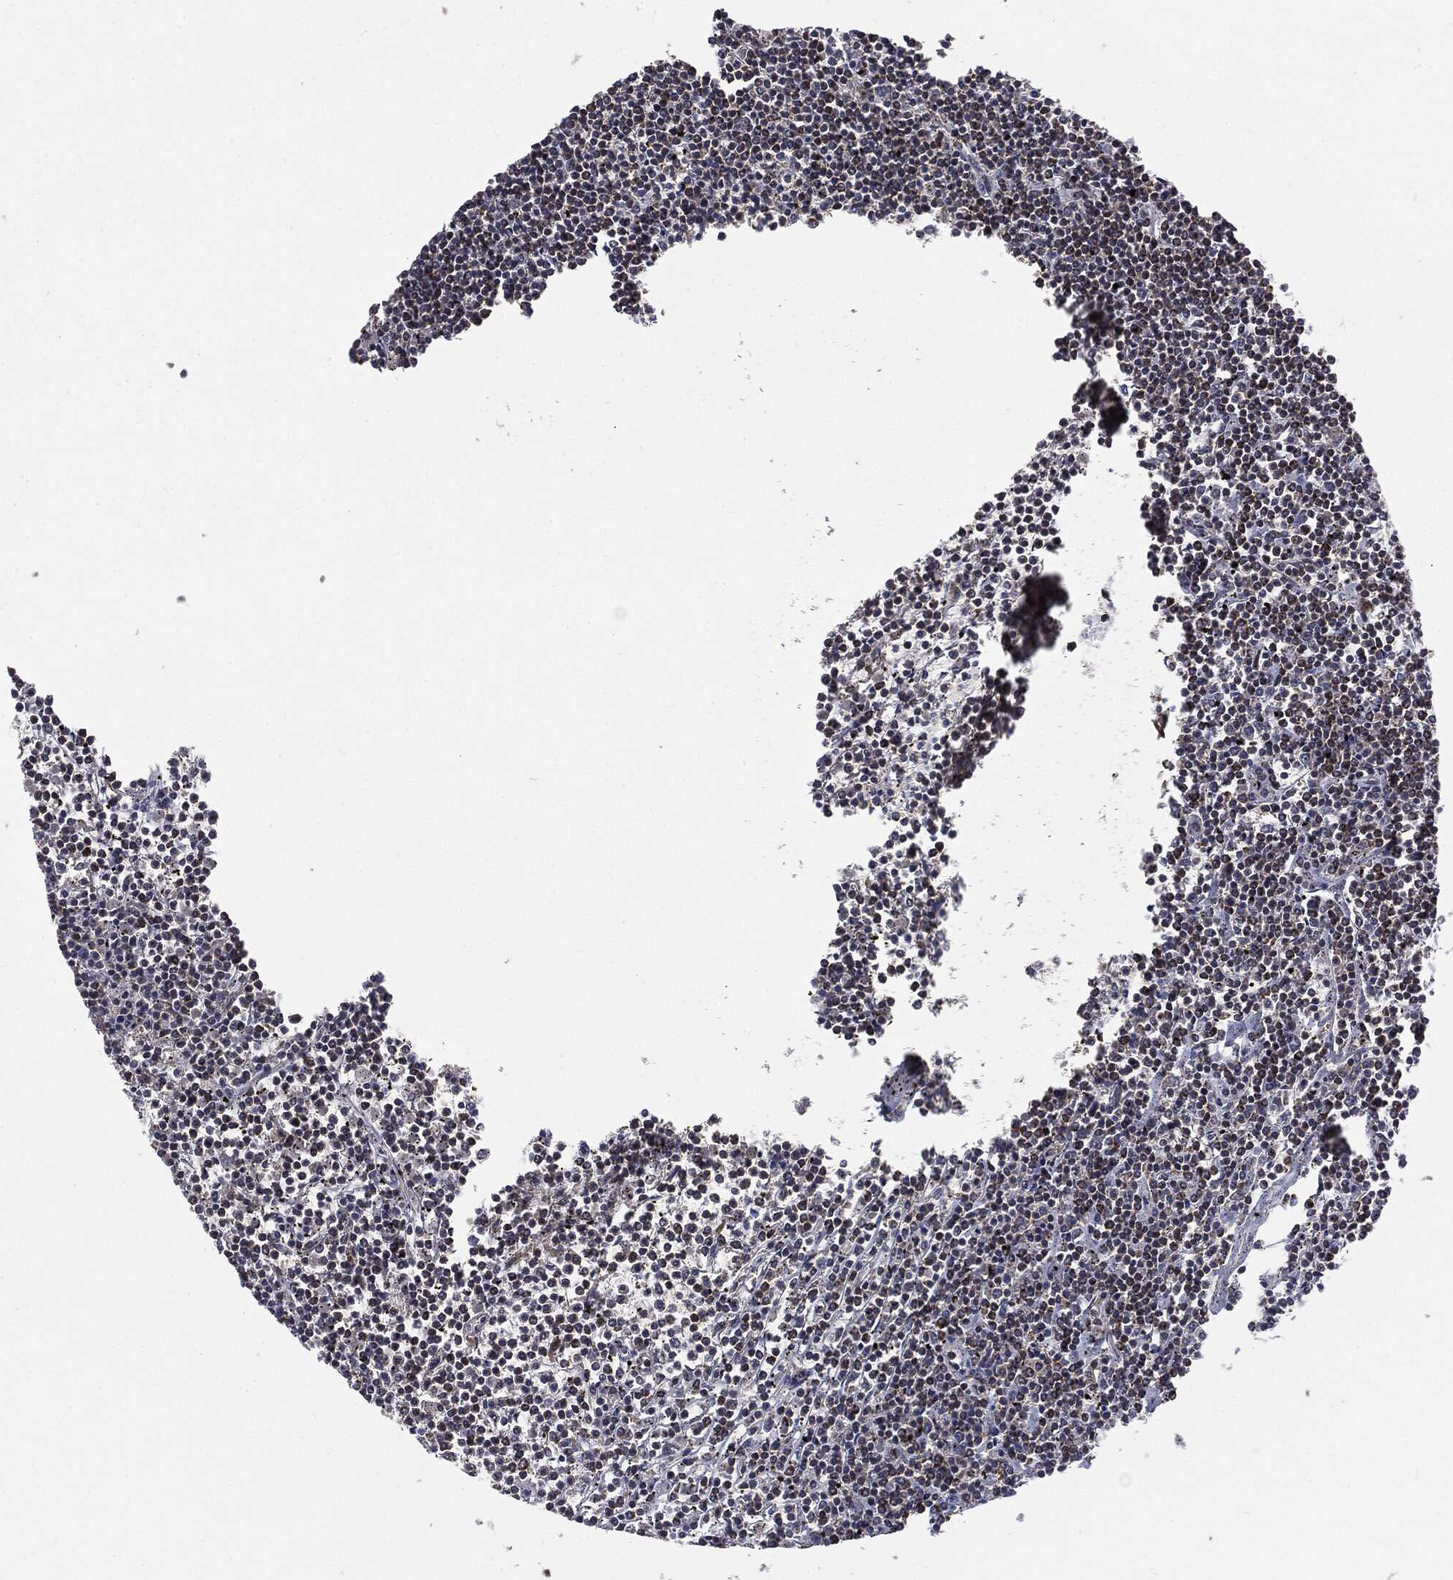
{"staining": {"intensity": "weak", "quantity": "<25%", "location": "nuclear"}, "tissue": "lymphoma", "cell_type": "Tumor cells", "image_type": "cancer", "snomed": [{"axis": "morphology", "description": "Malignant lymphoma, non-Hodgkin's type, Low grade"}, {"axis": "topography", "description": "Spleen"}], "caption": "Tumor cells are negative for brown protein staining in low-grade malignant lymphoma, non-Hodgkin's type. (DAB (3,3'-diaminobenzidine) IHC, high magnification).", "gene": "PTPA", "patient": {"sex": "female", "age": 19}}